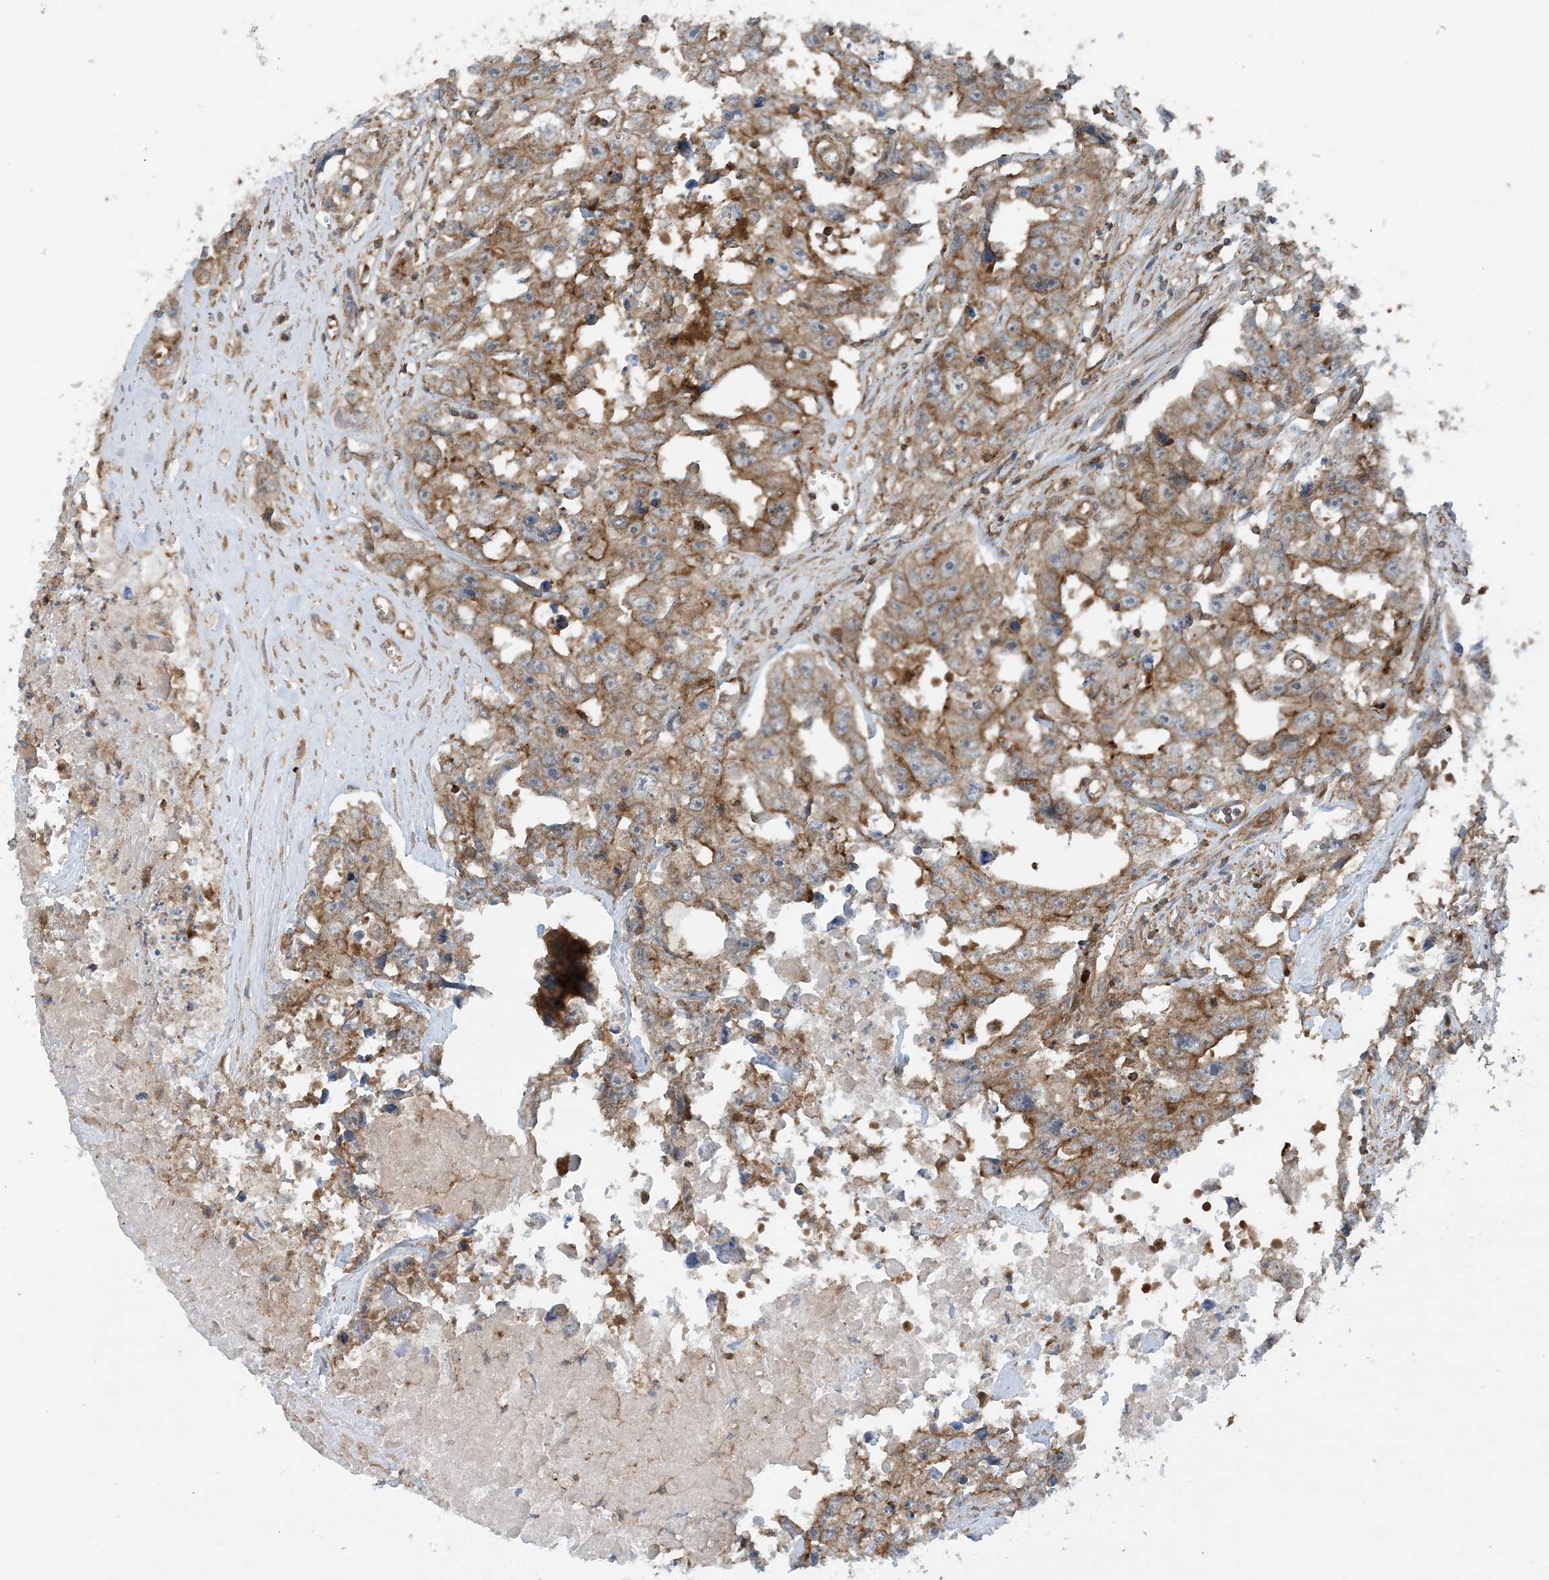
{"staining": {"intensity": "moderate", "quantity": ">75%", "location": "cytoplasmic/membranous"}, "tissue": "testis cancer", "cell_type": "Tumor cells", "image_type": "cancer", "snomed": [{"axis": "morphology", "description": "Seminoma, NOS"}, {"axis": "morphology", "description": "Carcinoma, Embryonal, NOS"}, {"axis": "topography", "description": "Testis"}], "caption": "Immunohistochemical staining of human seminoma (testis) demonstrates medium levels of moderate cytoplasmic/membranous expression in about >75% of tumor cells.", "gene": "STAM2", "patient": {"sex": "male", "age": 43}}